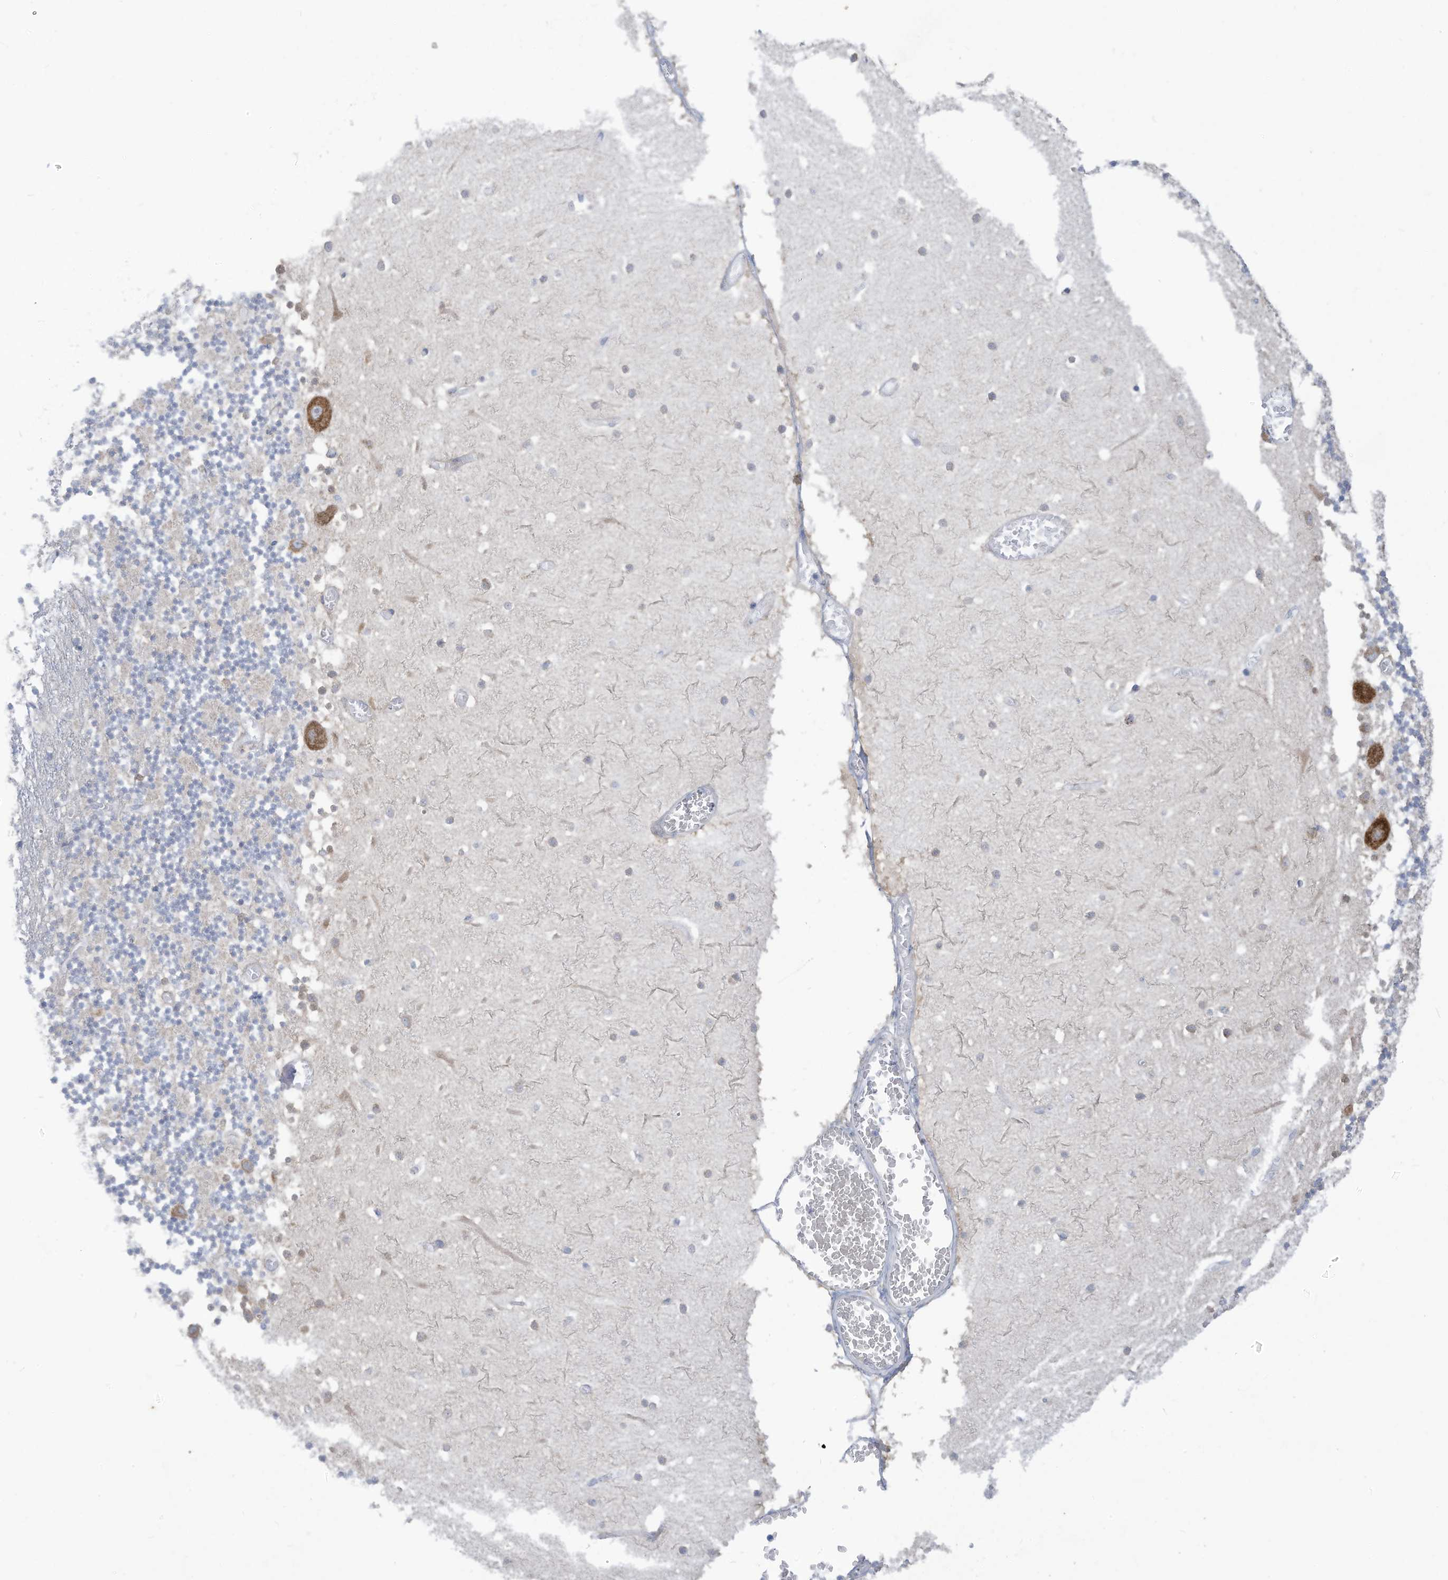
{"staining": {"intensity": "negative", "quantity": "none", "location": "none"}, "tissue": "cerebellum", "cell_type": "Cells in granular layer", "image_type": "normal", "snomed": [{"axis": "morphology", "description": "Normal tissue, NOS"}, {"axis": "topography", "description": "Cerebellum"}], "caption": "High magnification brightfield microscopy of normal cerebellum stained with DAB (3,3'-diaminobenzidine) (brown) and counterstained with hematoxylin (blue): cells in granular layer show no significant staining. (Brightfield microscopy of DAB immunohistochemistry (IHC) at high magnification).", "gene": "TRMT2B", "patient": {"sex": "female", "age": 28}}